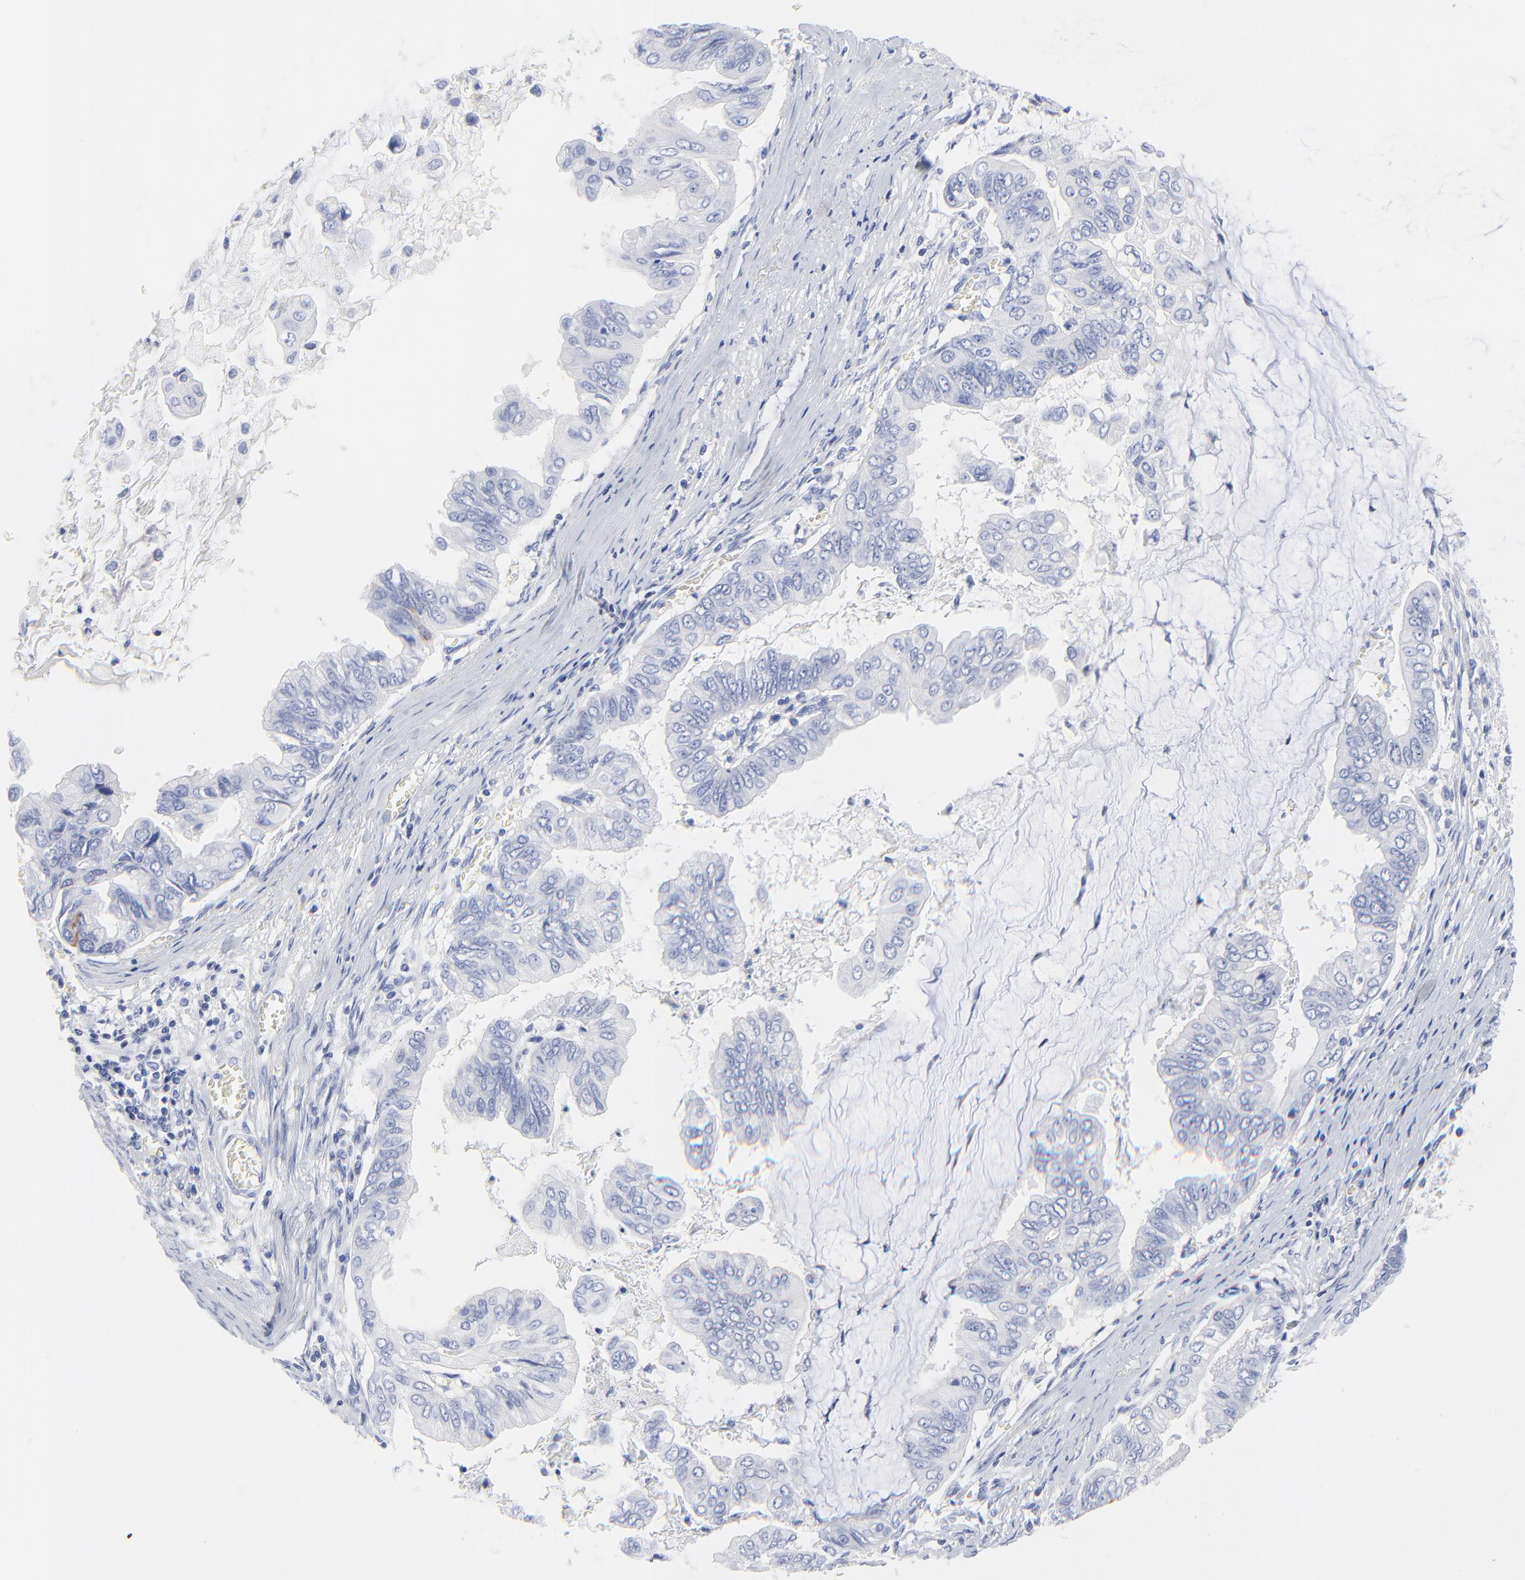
{"staining": {"intensity": "negative", "quantity": "none", "location": "none"}, "tissue": "stomach cancer", "cell_type": "Tumor cells", "image_type": "cancer", "snomed": [{"axis": "morphology", "description": "Adenocarcinoma, NOS"}, {"axis": "topography", "description": "Stomach, upper"}], "caption": "High magnification brightfield microscopy of stomach cancer stained with DAB (3,3'-diaminobenzidine) (brown) and counterstained with hematoxylin (blue): tumor cells show no significant positivity.", "gene": "PSD3", "patient": {"sex": "male", "age": 80}}